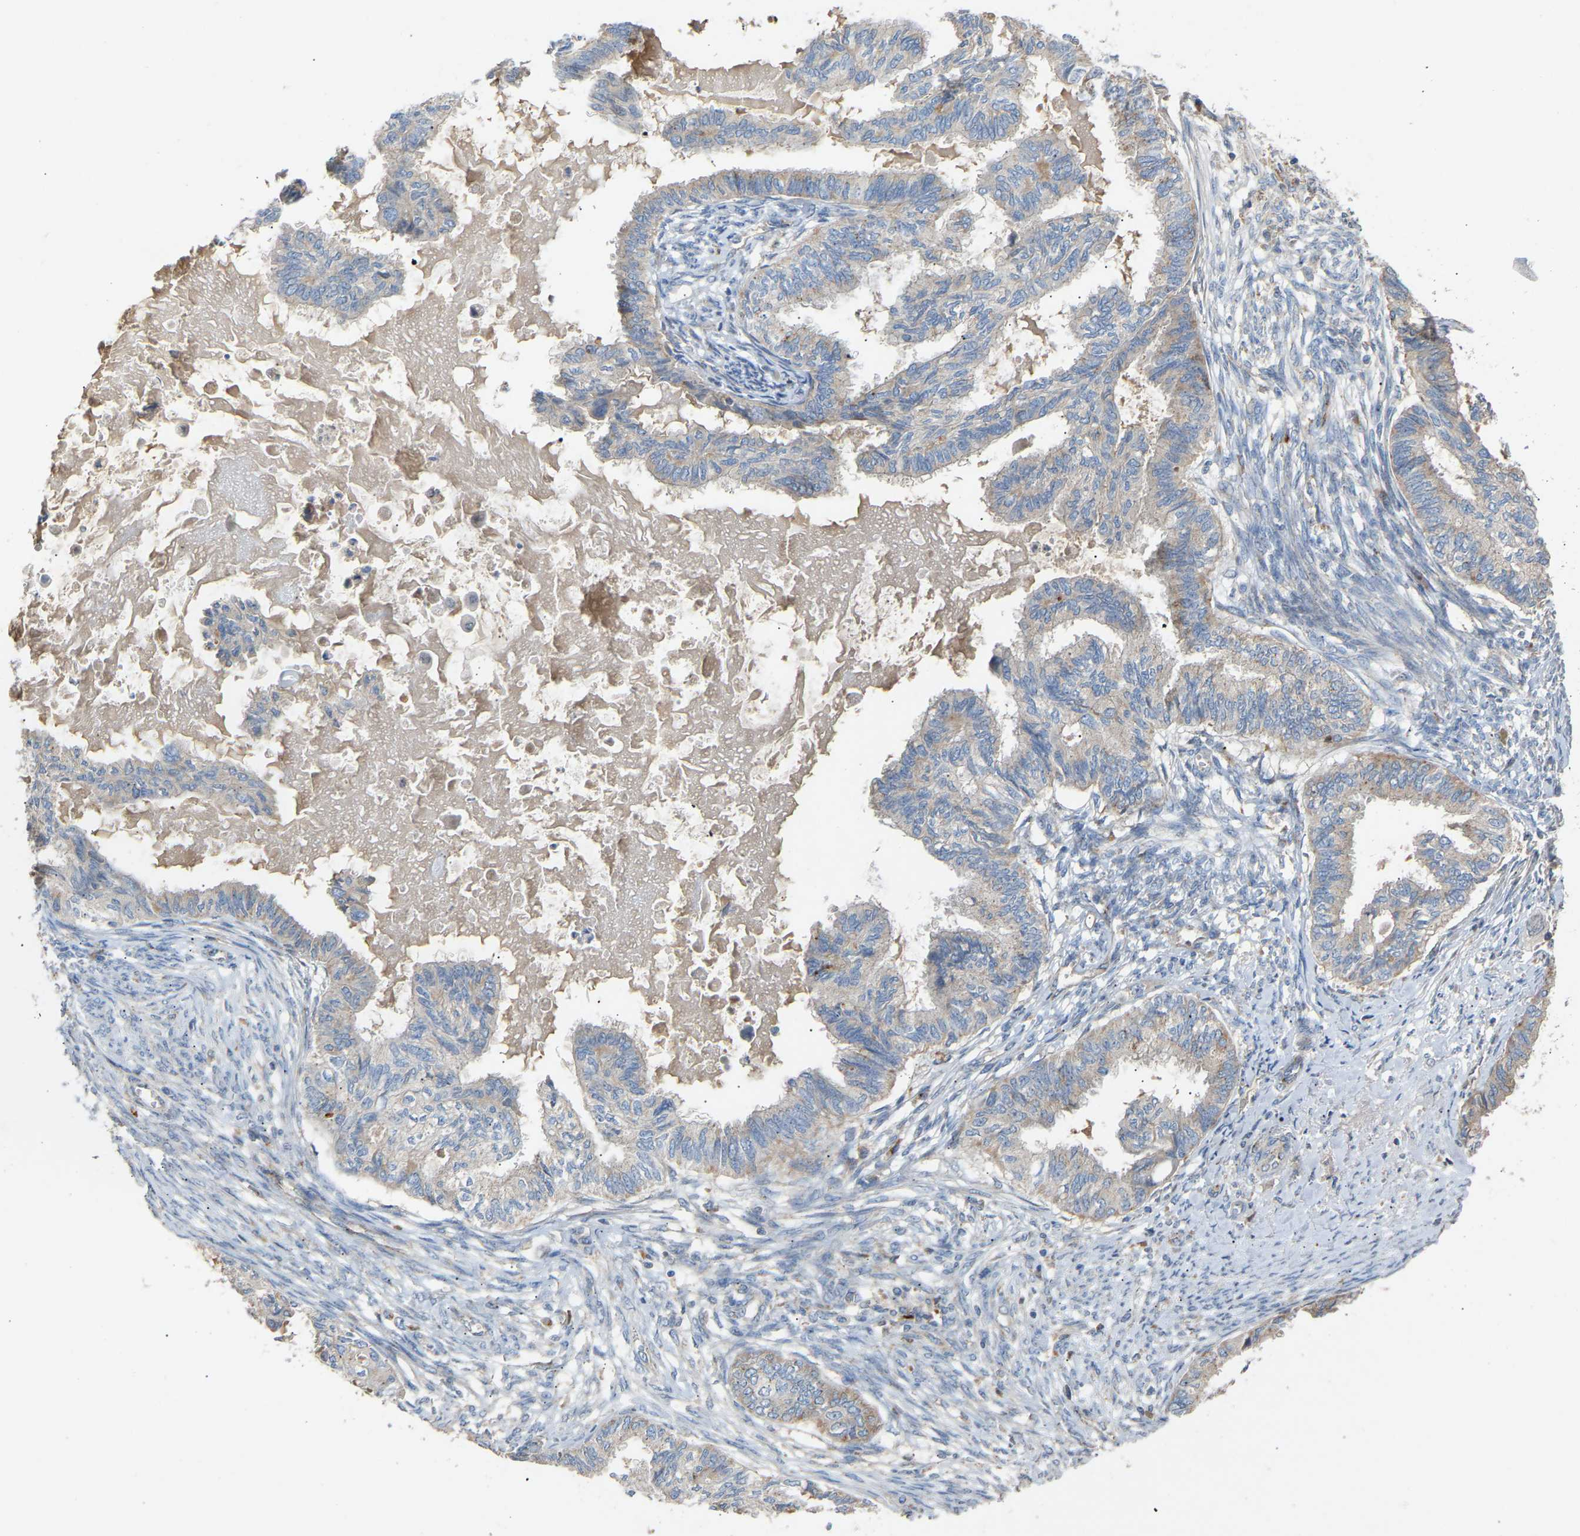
{"staining": {"intensity": "weak", "quantity": "<25%", "location": "cytoplasmic/membranous"}, "tissue": "cervical cancer", "cell_type": "Tumor cells", "image_type": "cancer", "snomed": [{"axis": "morphology", "description": "Normal tissue, NOS"}, {"axis": "morphology", "description": "Adenocarcinoma, NOS"}, {"axis": "topography", "description": "Cervix"}, {"axis": "topography", "description": "Endometrium"}], "caption": "Tumor cells show no significant expression in cervical adenocarcinoma.", "gene": "RGP1", "patient": {"sex": "female", "age": 86}}